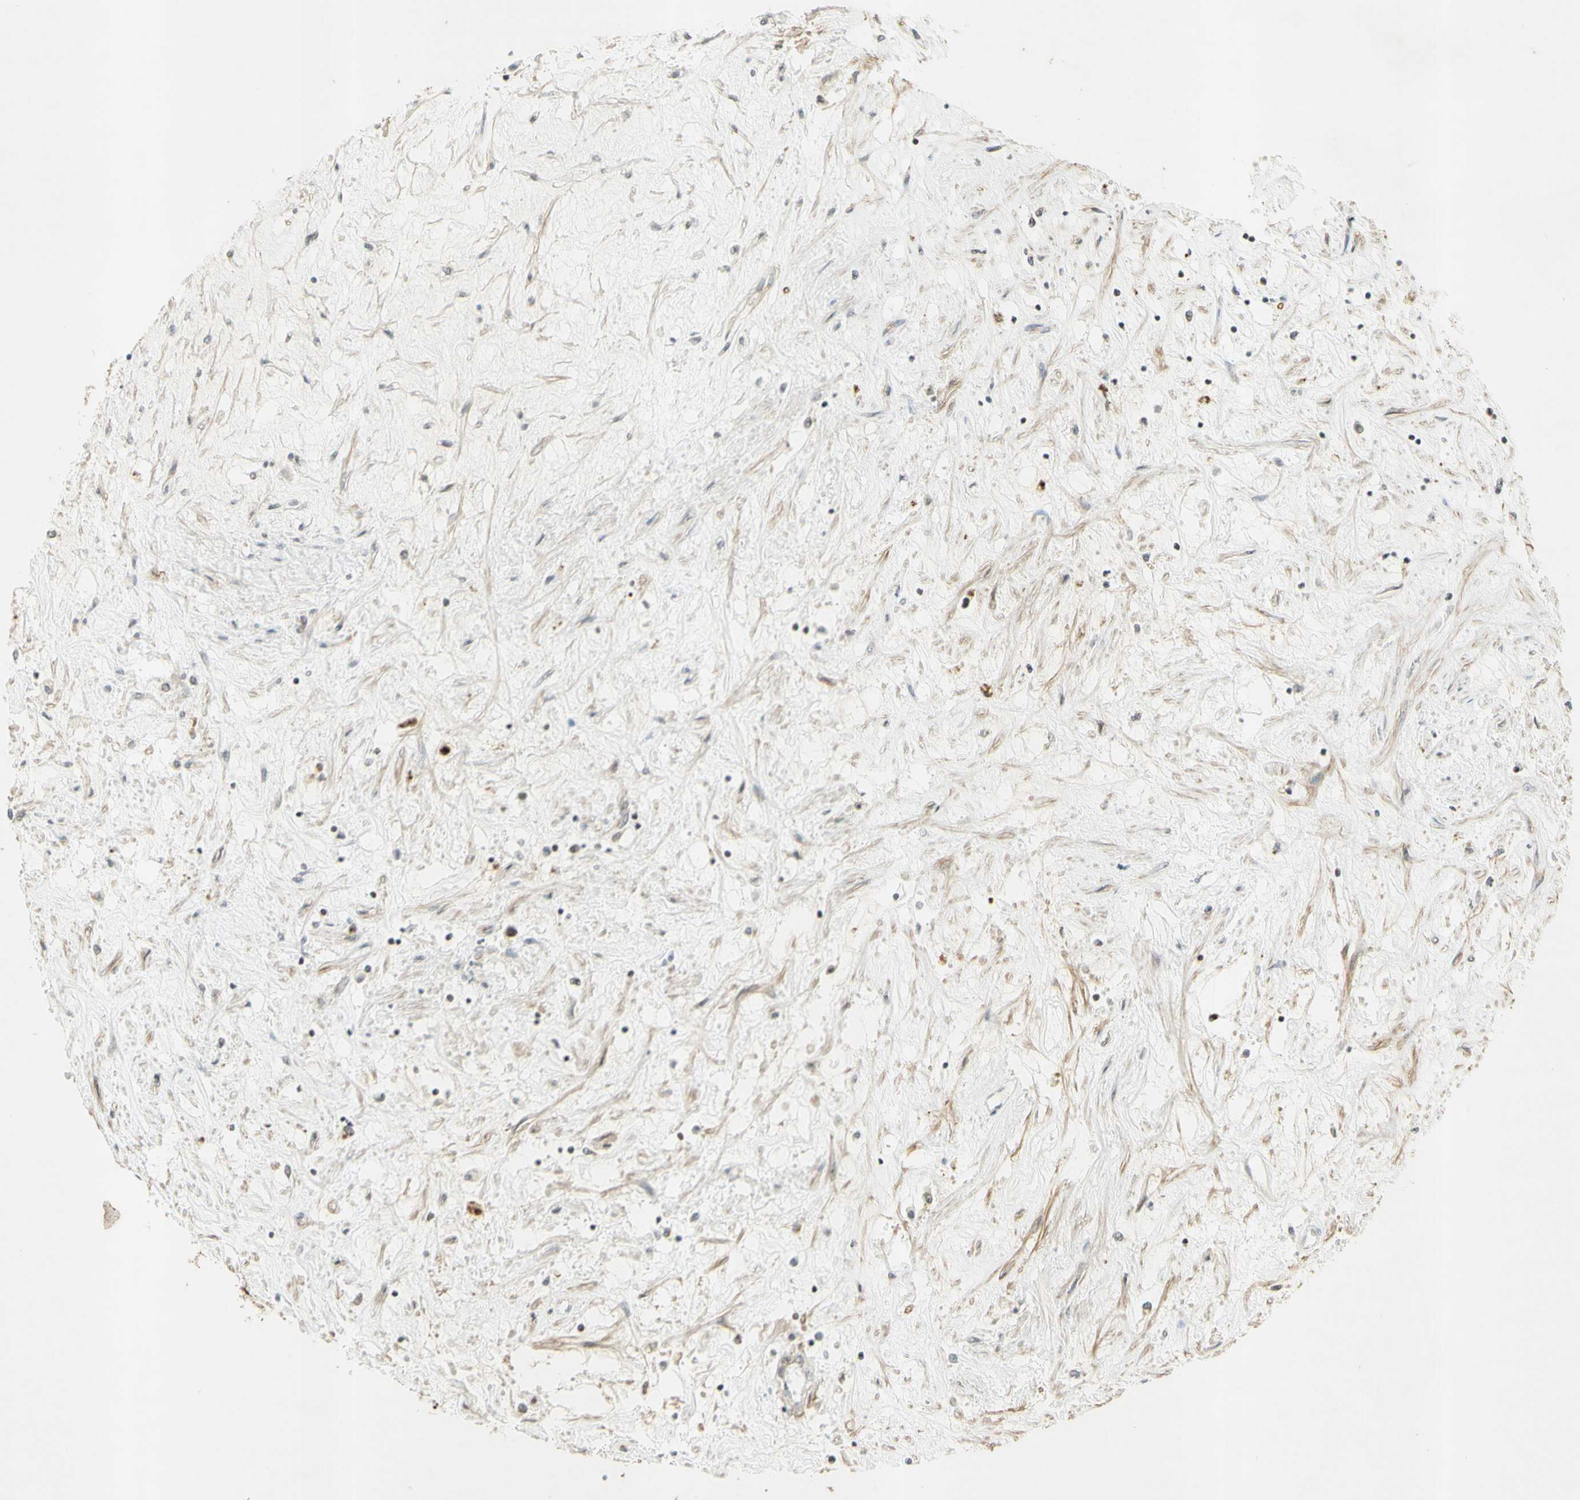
{"staining": {"intensity": "moderate", "quantity": "25%-75%", "location": "nuclear"}, "tissue": "renal cancer", "cell_type": "Tumor cells", "image_type": "cancer", "snomed": [{"axis": "morphology", "description": "Adenocarcinoma, NOS"}, {"axis": "topography", "description": "Kidney"}], "caption": "Moderate nuclear protein positivity is seen in about 25%-75% of tumor cells in renal cancer.", "gene": "IRF1", "patient": {"sex": "male", "age": 68}}